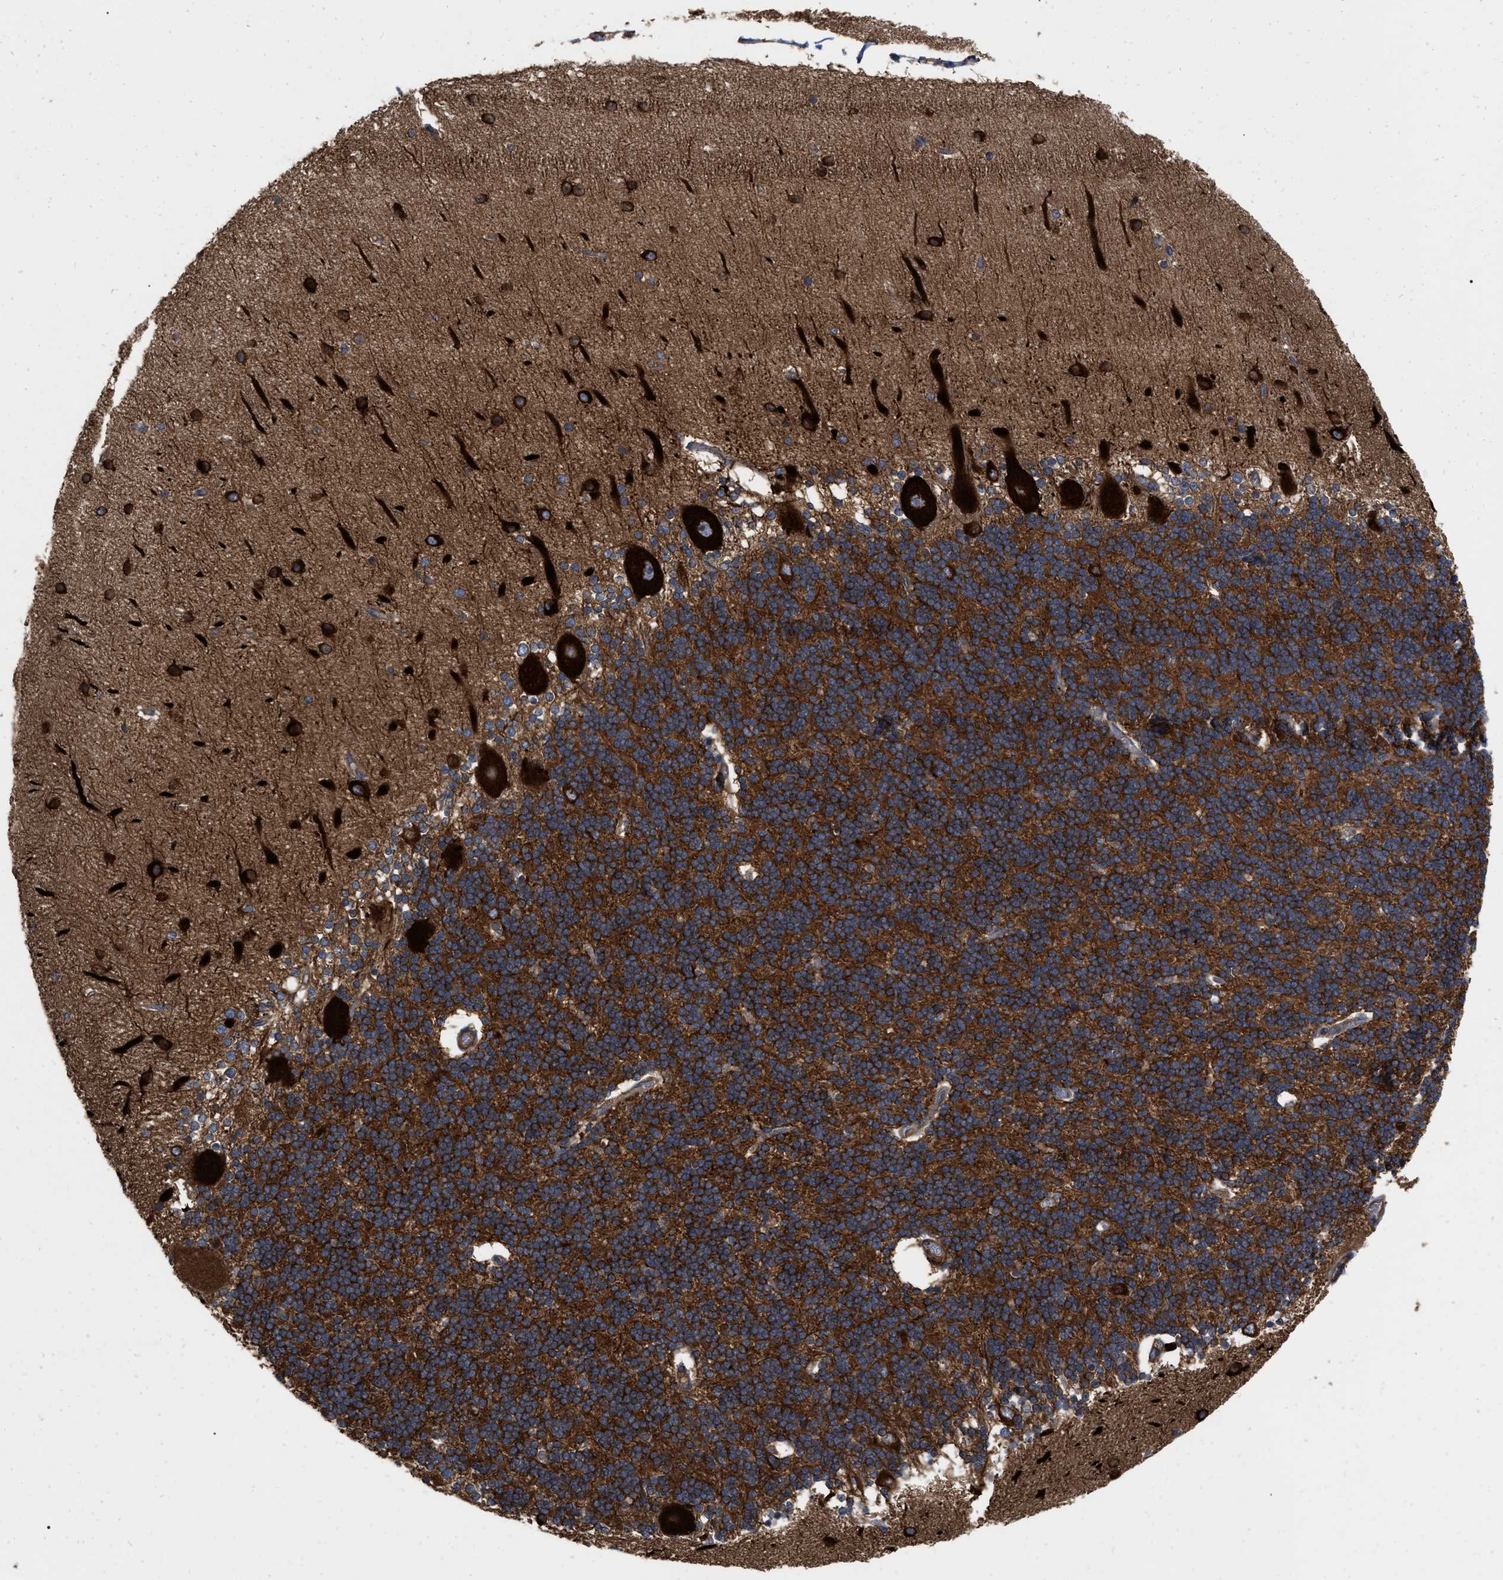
{"staining": {"intensity": "strong", "quantity": ">75%", "location": "cytoplasmic/membranous"}, "tissue": "cerebellum", "cell_type": "Cells in granular layer", "image_type": "normal", "snomed": [{"axis": "morphology", "description": "Normal tissue, NOS"}, {"axis": "topography", "description": "Cerebellum"}], "caption": "Immunohistochemical staining of unremarkable human cerebellum shows strong cytoplasmic/membranous protein positivity in about >75% of cells in granular layer. The protein of interest is shown in brown color, while the nuclei are stained blue.", "gene": "RABEP1", "patient": {"sex": "female", "age": 54}}